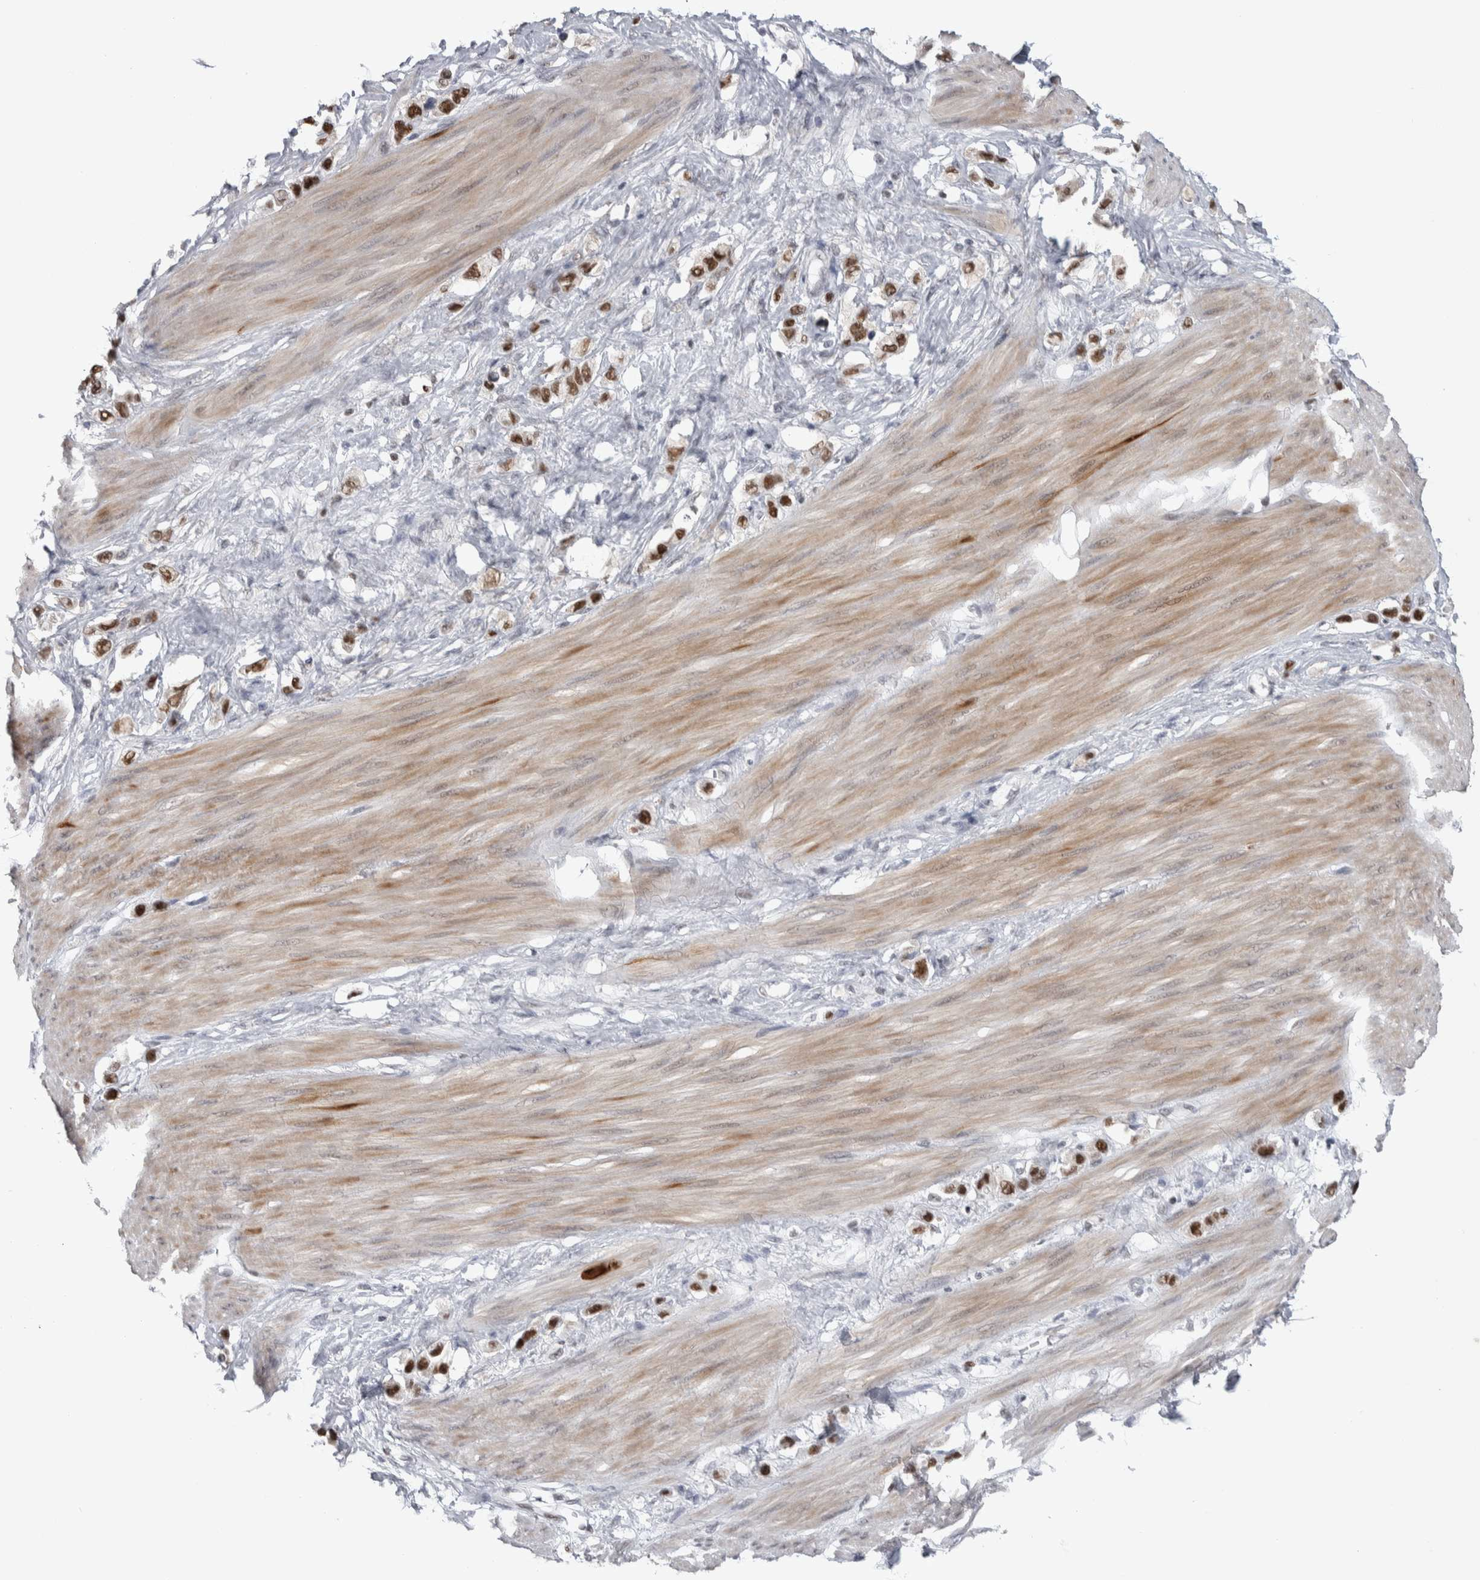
{"staining": {"intensity": "strong", "quantity": ">75%", "location": "nuclear"}, "tissue": "stomach cancer", "cell_type": "Tumor cells", "image_type": "cancer", "snomed": [{"axis": "morphology", "description": "Adenocarcinoma, NOS"}, {"axis": "topography", "description": "Stomach"}], "caption": "Strong nuclear protein staining is identified in approximately >75% of tumor cells in adenocarcinoma (stomach).", "gene": "HEXIM2", "patient": {"sex": "female", "age": 65}}